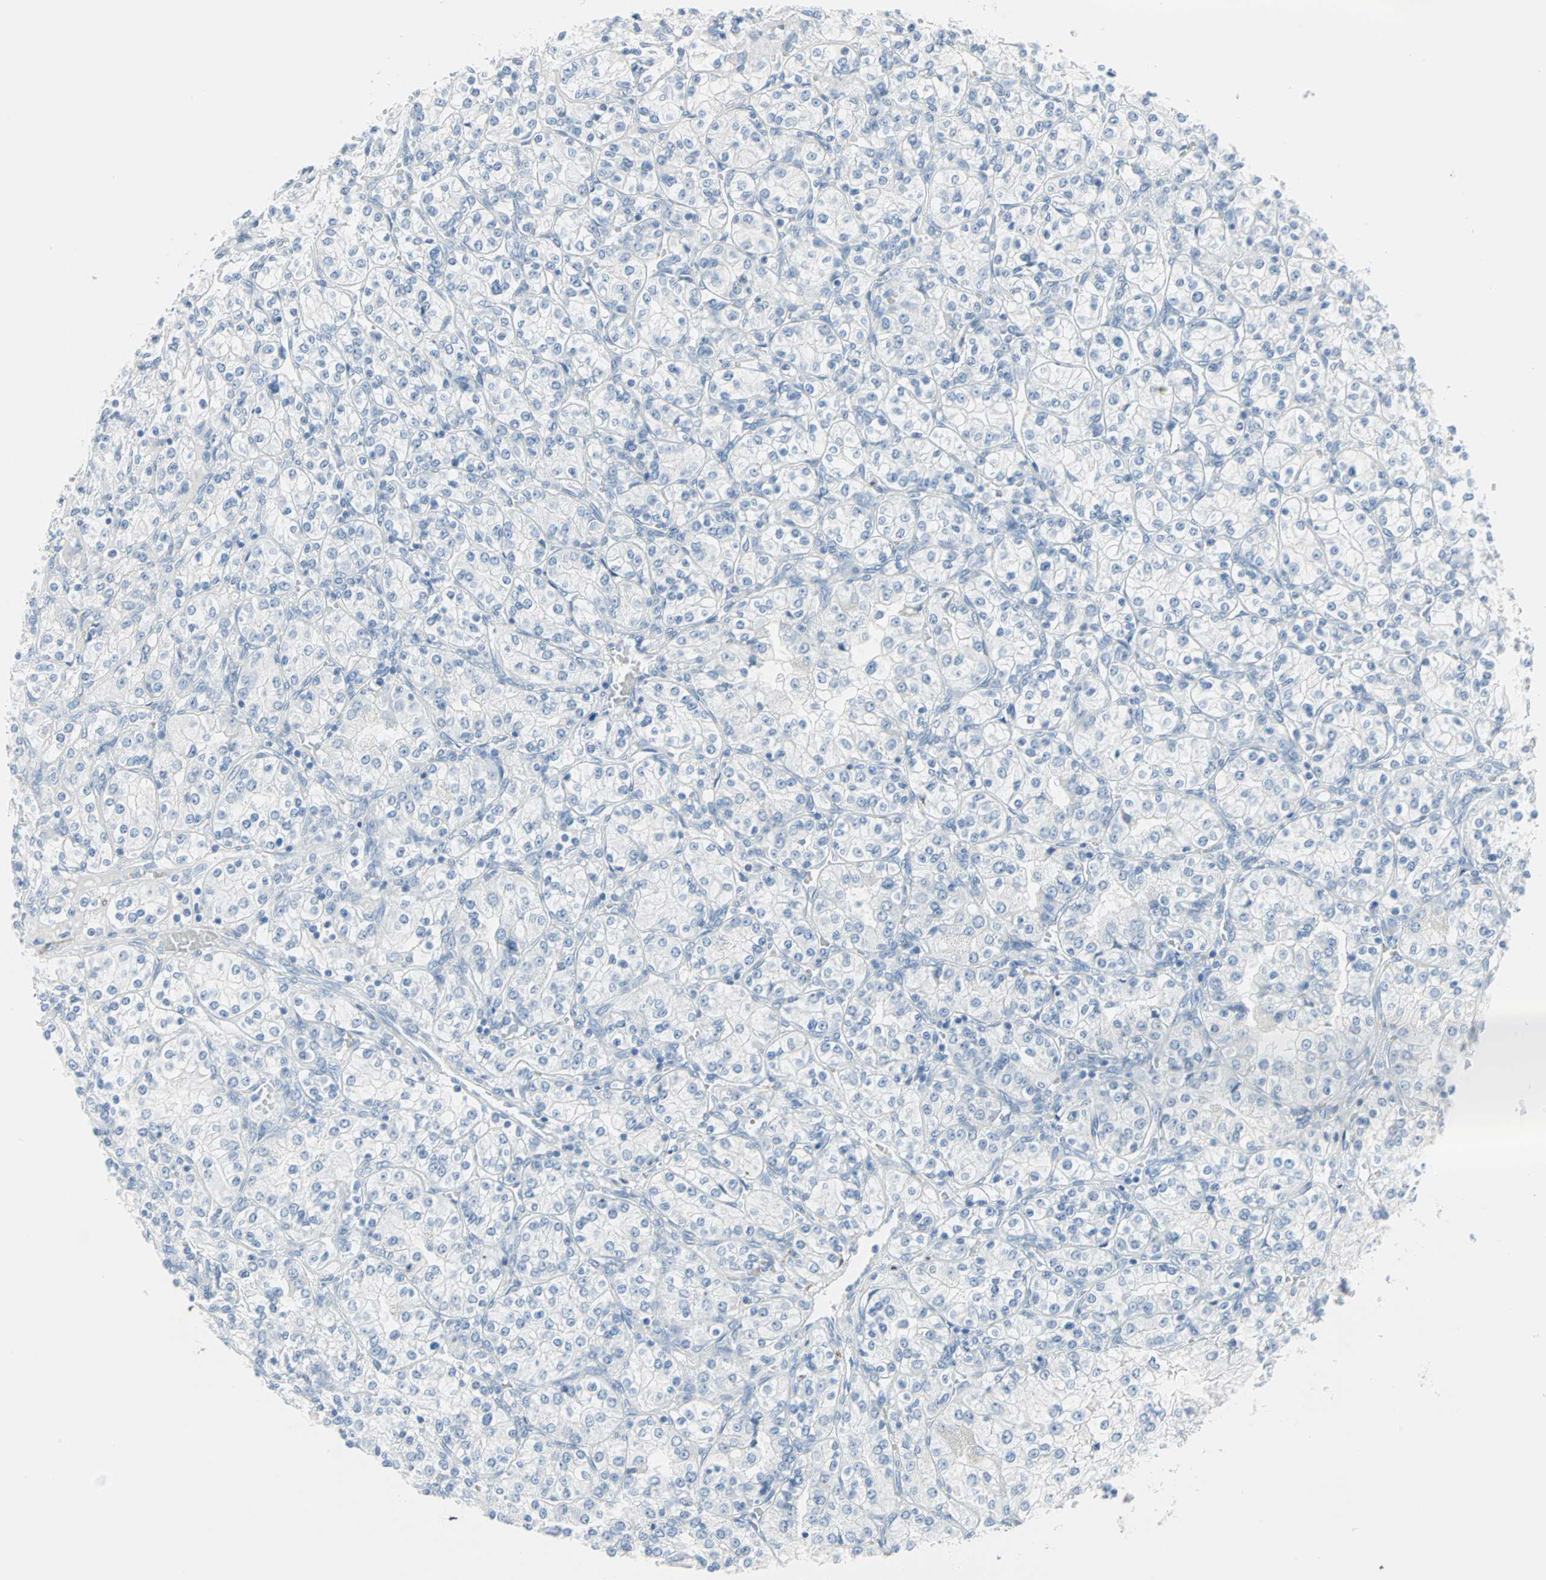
{"staining": {"intensity": "negative", "quantity": "none", "location": "none"}, "tissue": "renal cancer", "cell_type": "Tumor cells", "image_type": "cancer", "snomed": [{"axis": "morphology", "description": "Adenocarcinoma, NOS"}, {"axis": "topography", "description": "Kidney"}], "caption": "High magnification brightfield microscopy of renal adenocarcinoma stained with DAB (3,3'-diaminobenzidine) (brown) and counterstained with hematoxylin (blue): tumor cells show no significant staining.", "gene": "STX1A", "patient": {"sex": "male", "age": 77}}